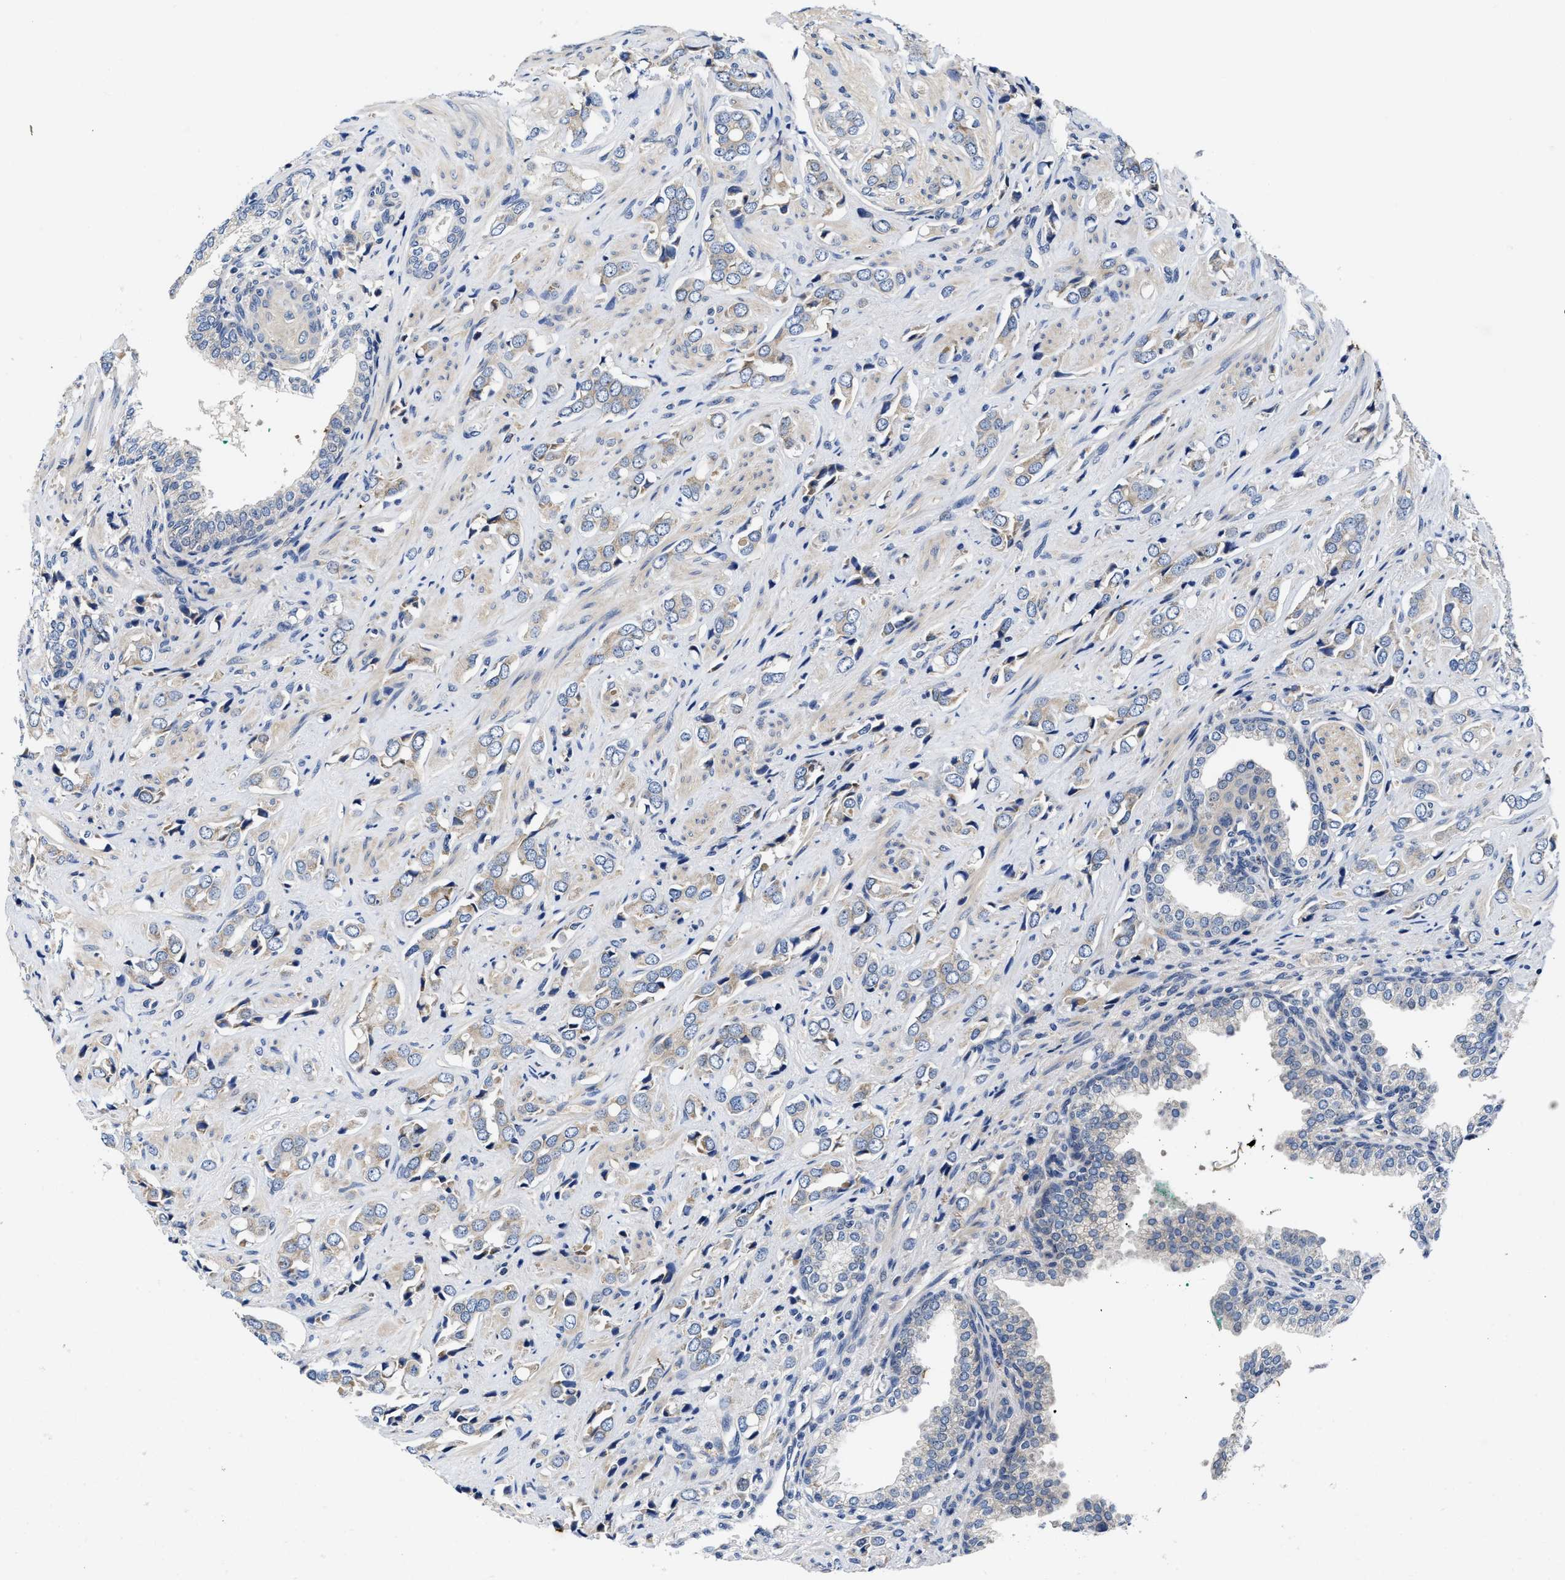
{"staining": {"intensity": "negative", "quantity": "none", "location": "none"}, "tissue": "prostate cancer", "cell_type": "Tumor cells", "image_type": "cancer", "snomed": [{"axis": "morphology", "description": "Adenocarcinoma, High grade"}, {"axis": "topography", "description": "Prostate"}], "caption": "High magnification brightfield microscopy of prostate adenocarcinoma (high-grade) stained with DAB (3,3'-diaminobenzidine) (brown) and counterstained with hematoxylin (blue): tumor cells show no significant positivity.", "gene": "EFNA4", "patient": {"sex": "male", "age": 52}}